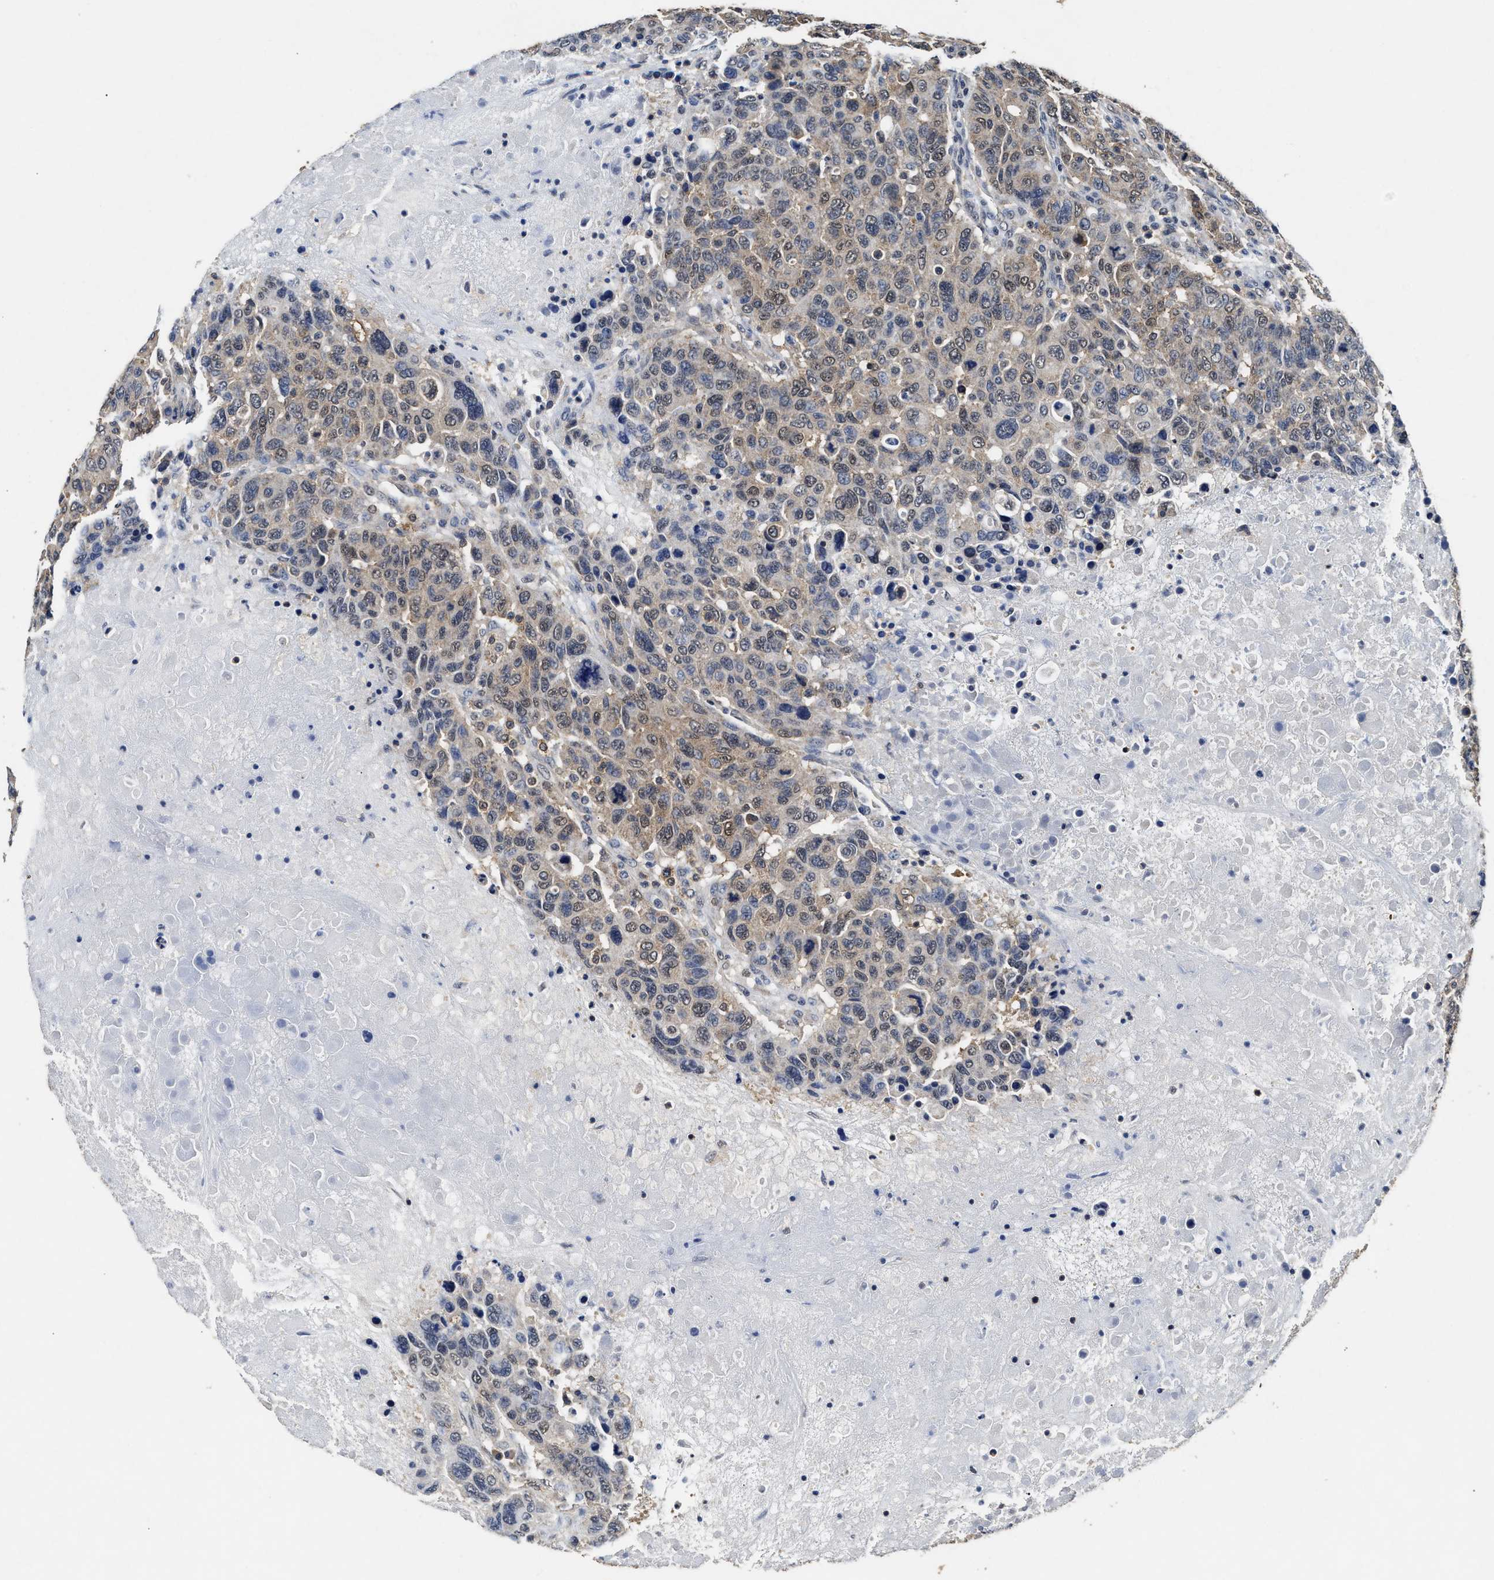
{"staining": {"intensity": "weak", "quantity": ">75%", "location": "cytoplasmic/membranous,nuclear"}, "tissue": "breast cancer", "cell_type": "Tumor cells", "image_type": "cancer", "snomed": [{"axis": "morphology", "description": "Duct carcinoma"}, {"axis": "topography", "description": "Breast"}], "caption": "Tumor cells reveal low levels of weak cytoplasmic/membranous and nuclear positivity in about >75% of cells in intraductal carcinoma (breast).", "gene": "ACAT2", "patient": {"sex": "female", "age": 37}}